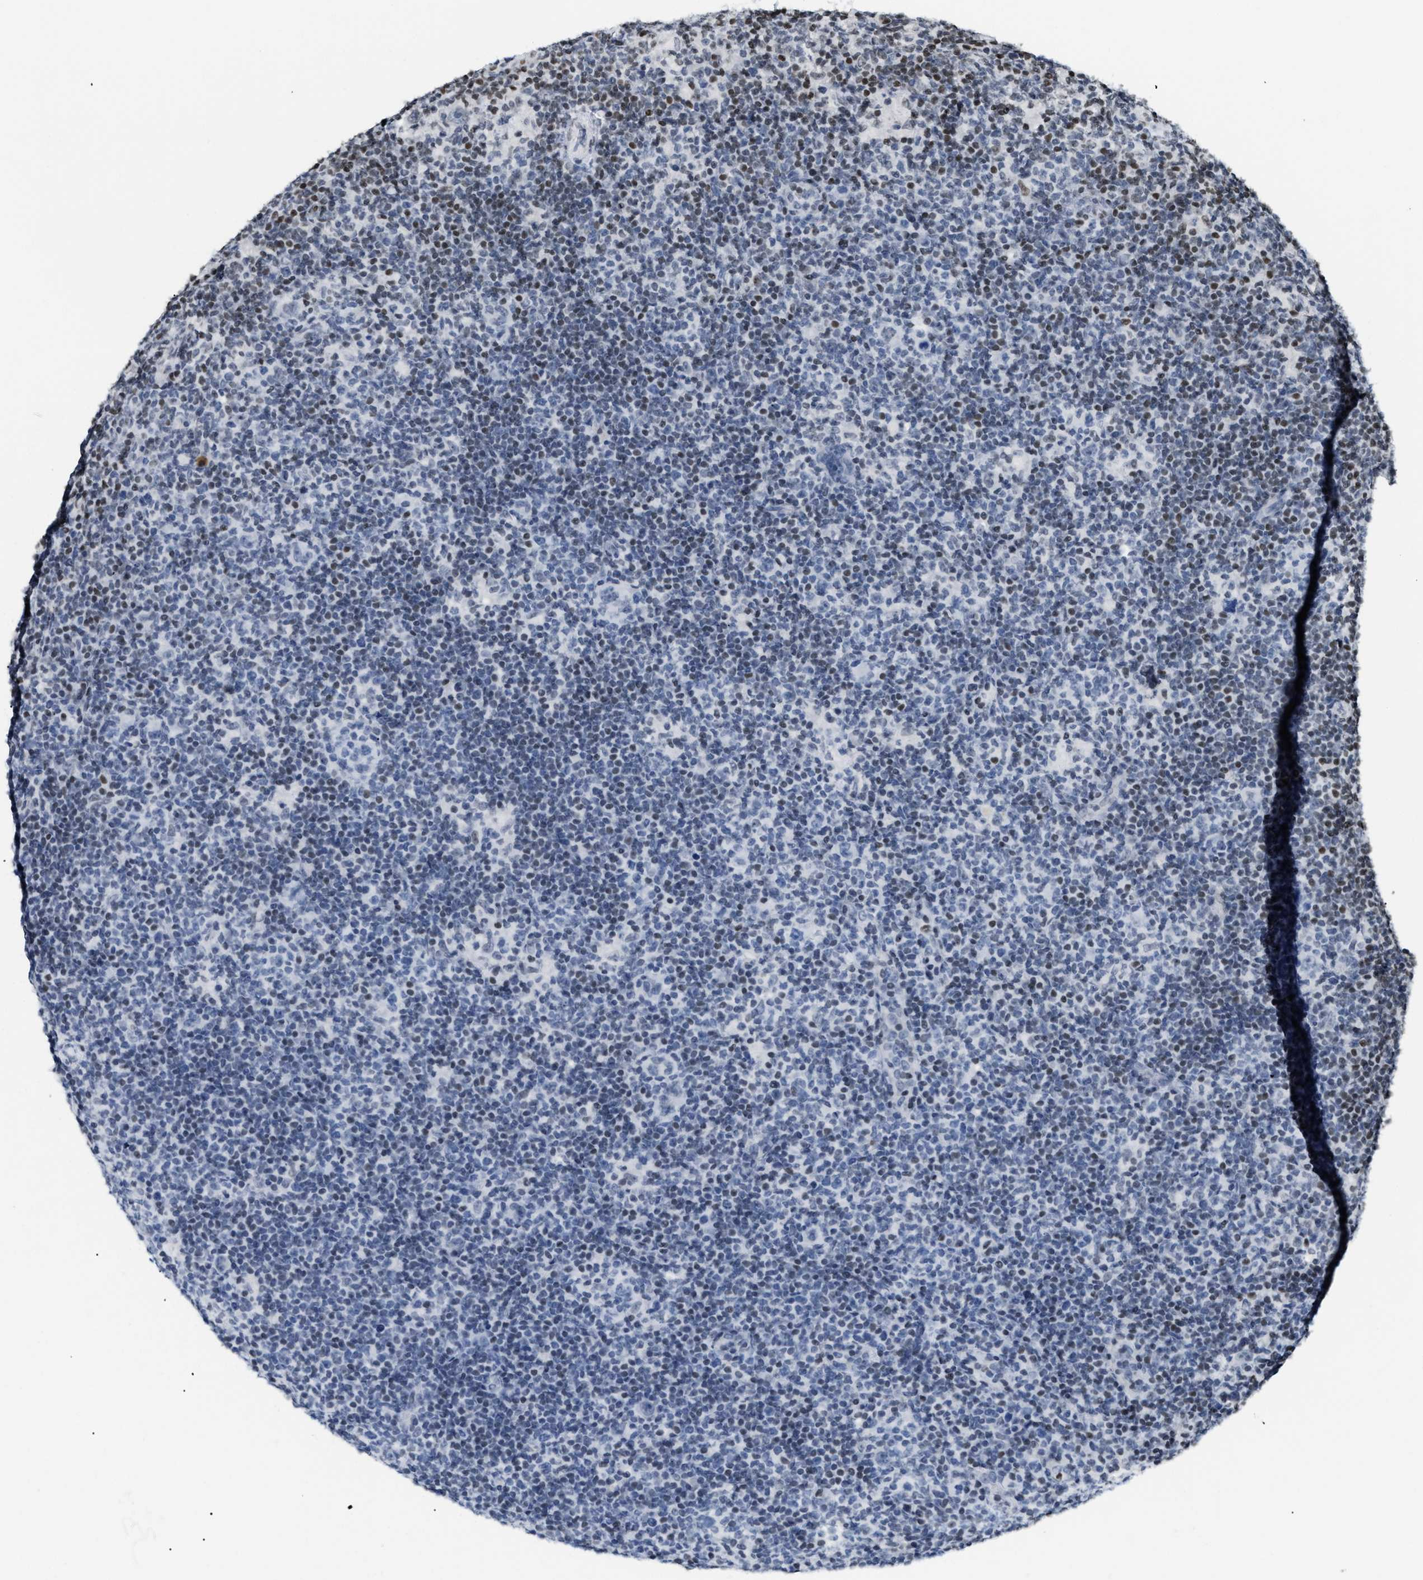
{"staining": {"intensity": "negative", "quantity": "none", "location": "none"}, "tissue": "lymphoma", "cell_type": "Tumor cells", "image_type": "cancer", "snomed": [{"axis": "morphology", "description": "Hodgkin's disease, NOS"}, {"axis": "topography", "description": "Lymph node"}], "caption": "Immunohistochemical staining of Hodgkin's disease demonstrates no significant staining in tumor cells.", "gene": "HMGN2", "patient": {"sex": "female", "age": 57}}